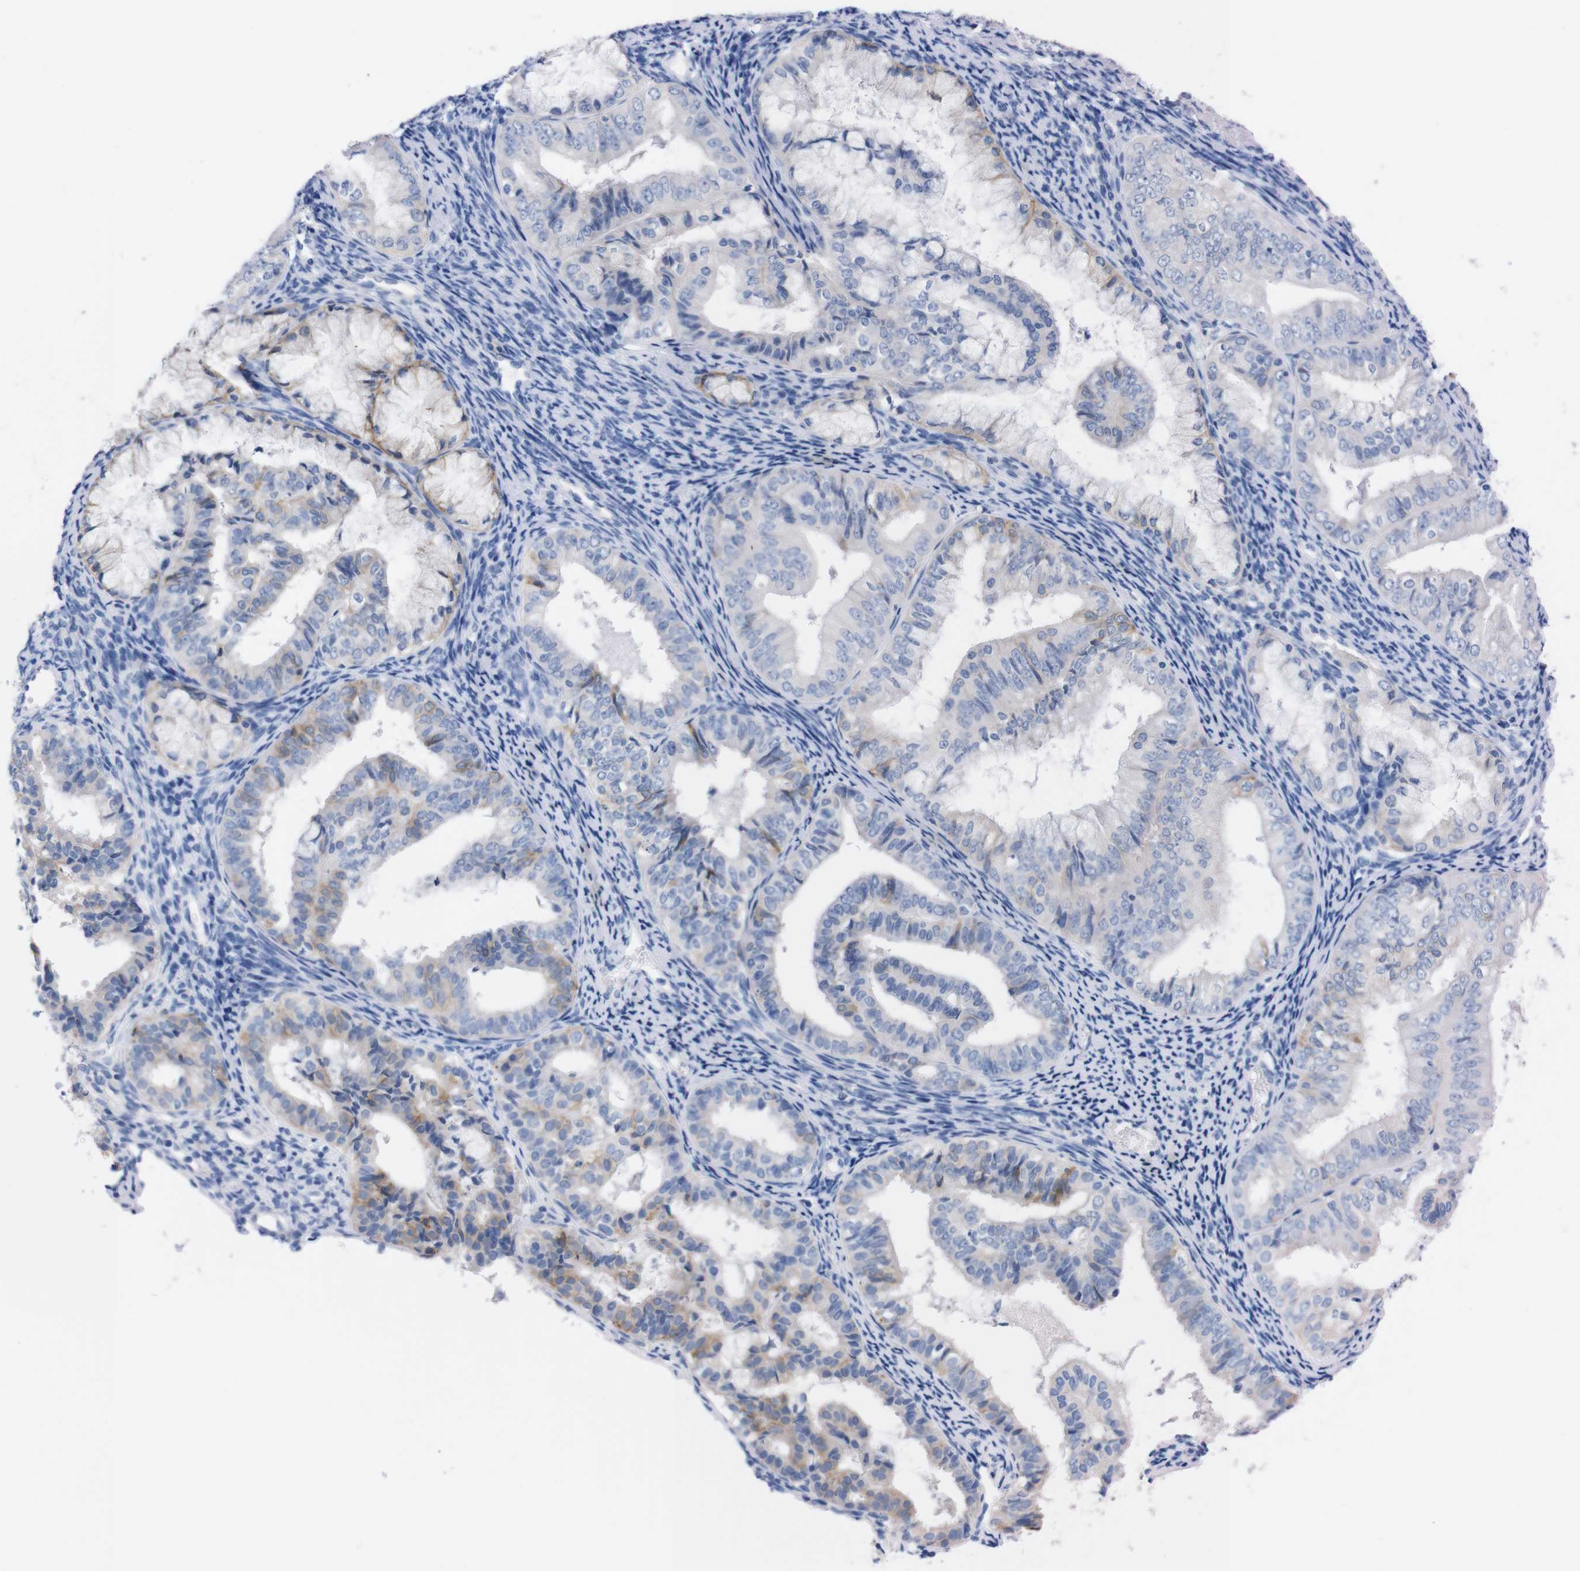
{"staining": {"intensity": "weak", "quantity": "<25%", "location": "cytoplasmic/membranous"}, "tissue": "endometrial cancer", "cell_type": "Tumor cells", "image_type": "cancer", "snomed": [{"axis": "morphology", "description": "Adenocarcinoma, NOS"}, {"axis": "topography", "description": "Endometrium"}], "caption": "Immunohistochemical staining of endometrial cancer shows no significant expression in tumor cells.", "gene": "TMEM243", "patient": {"sex": "female", "age": 63}}